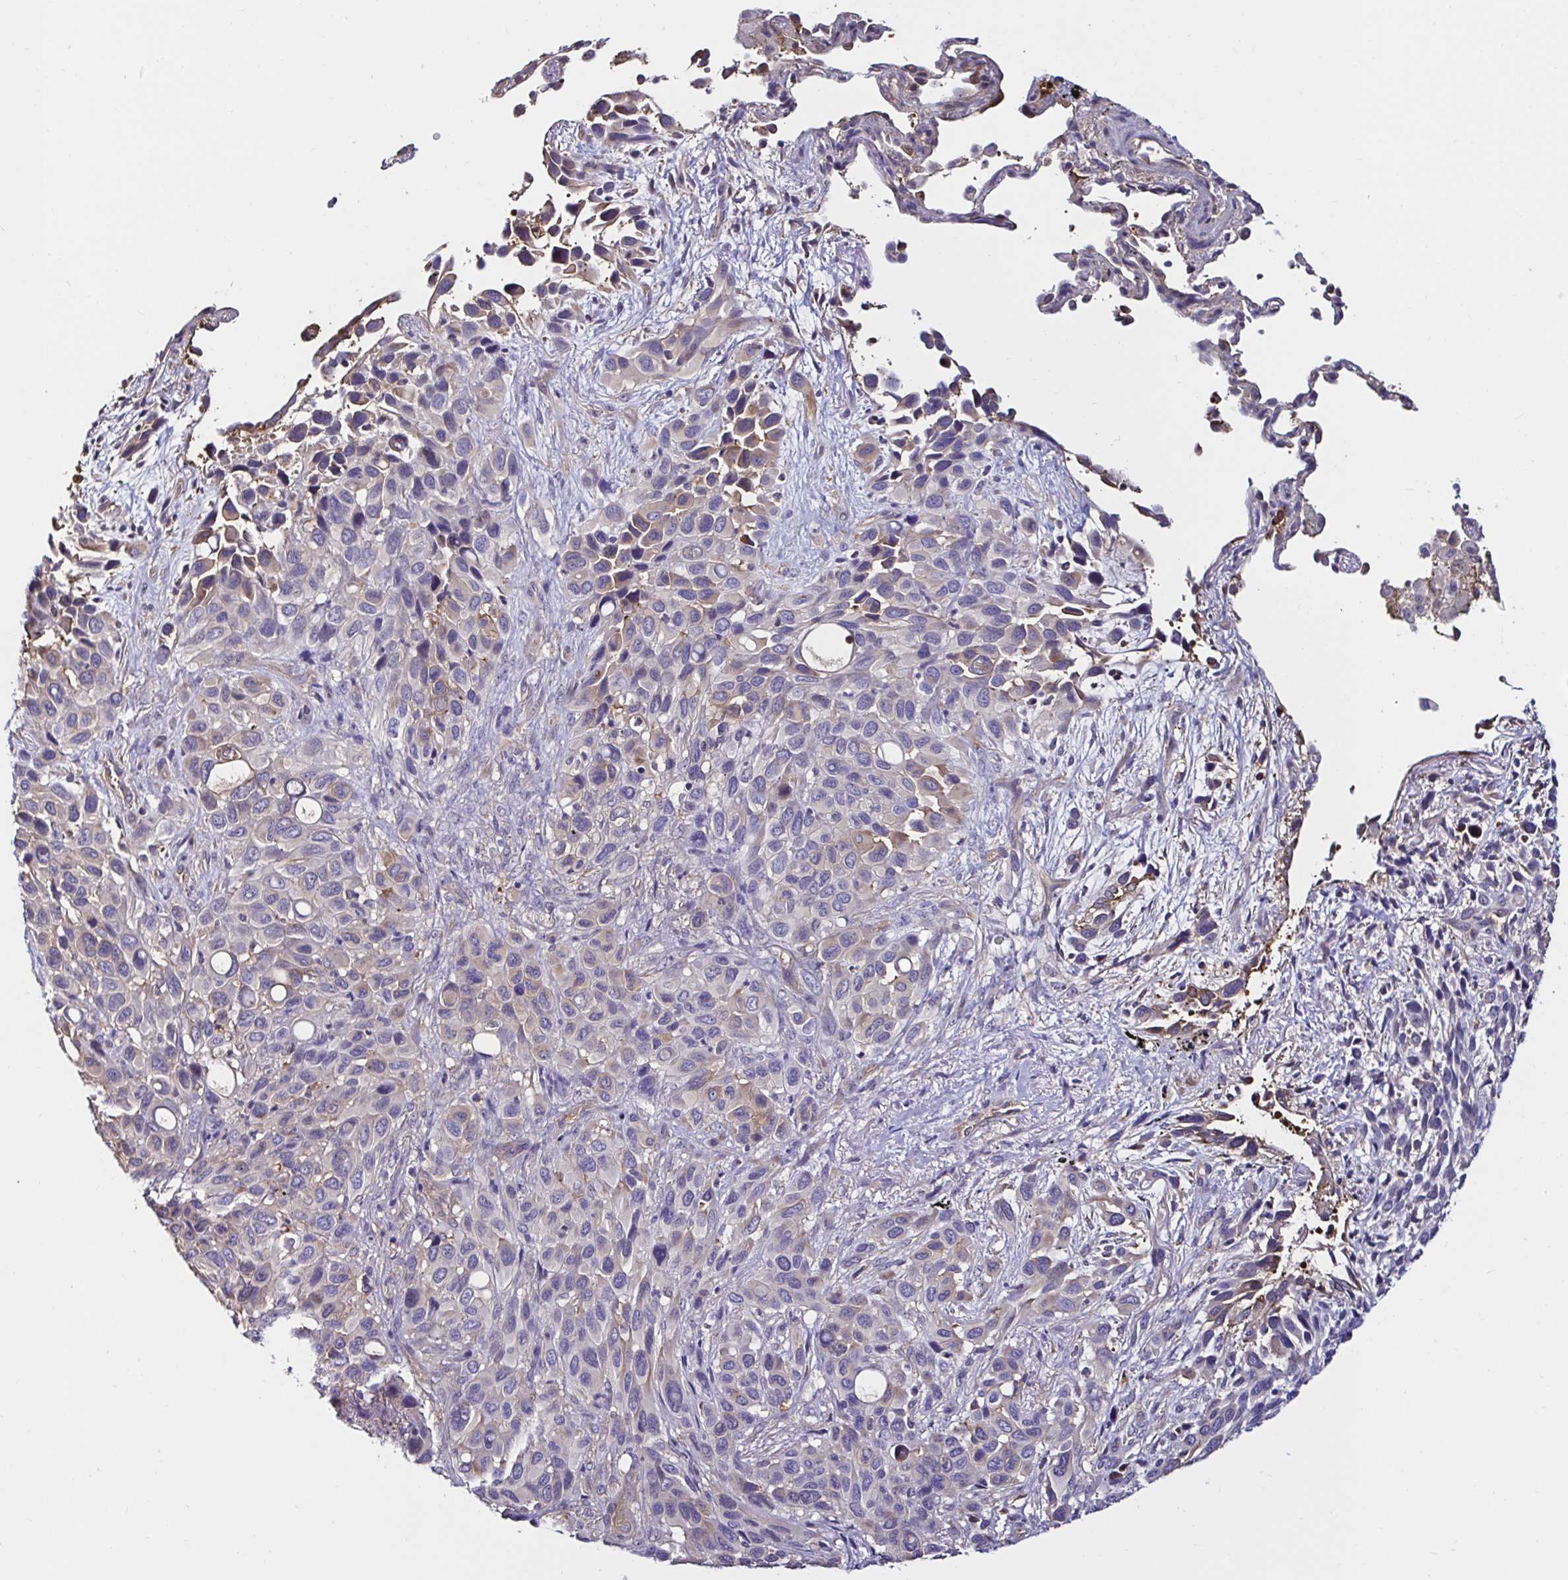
{"staining": {"intensity": "weak", "quantity": "<25%", "location": "cytoplasmic/membranous"}, "tissue": "melanoma", "cell_type": "Tumor cells", "image_type": "cancer", "snomed": [{"axis": "morphology", "description": "Malignant melanoma, Metastatic site"}, {"axis": "topography", "description": "Lung"}], "caption": "Tumor cells are negative for protein expression in human malignant melanoma (metastatic site).", "gene": "RSRP1", "patient": {"sex": "male", "age": 48}}